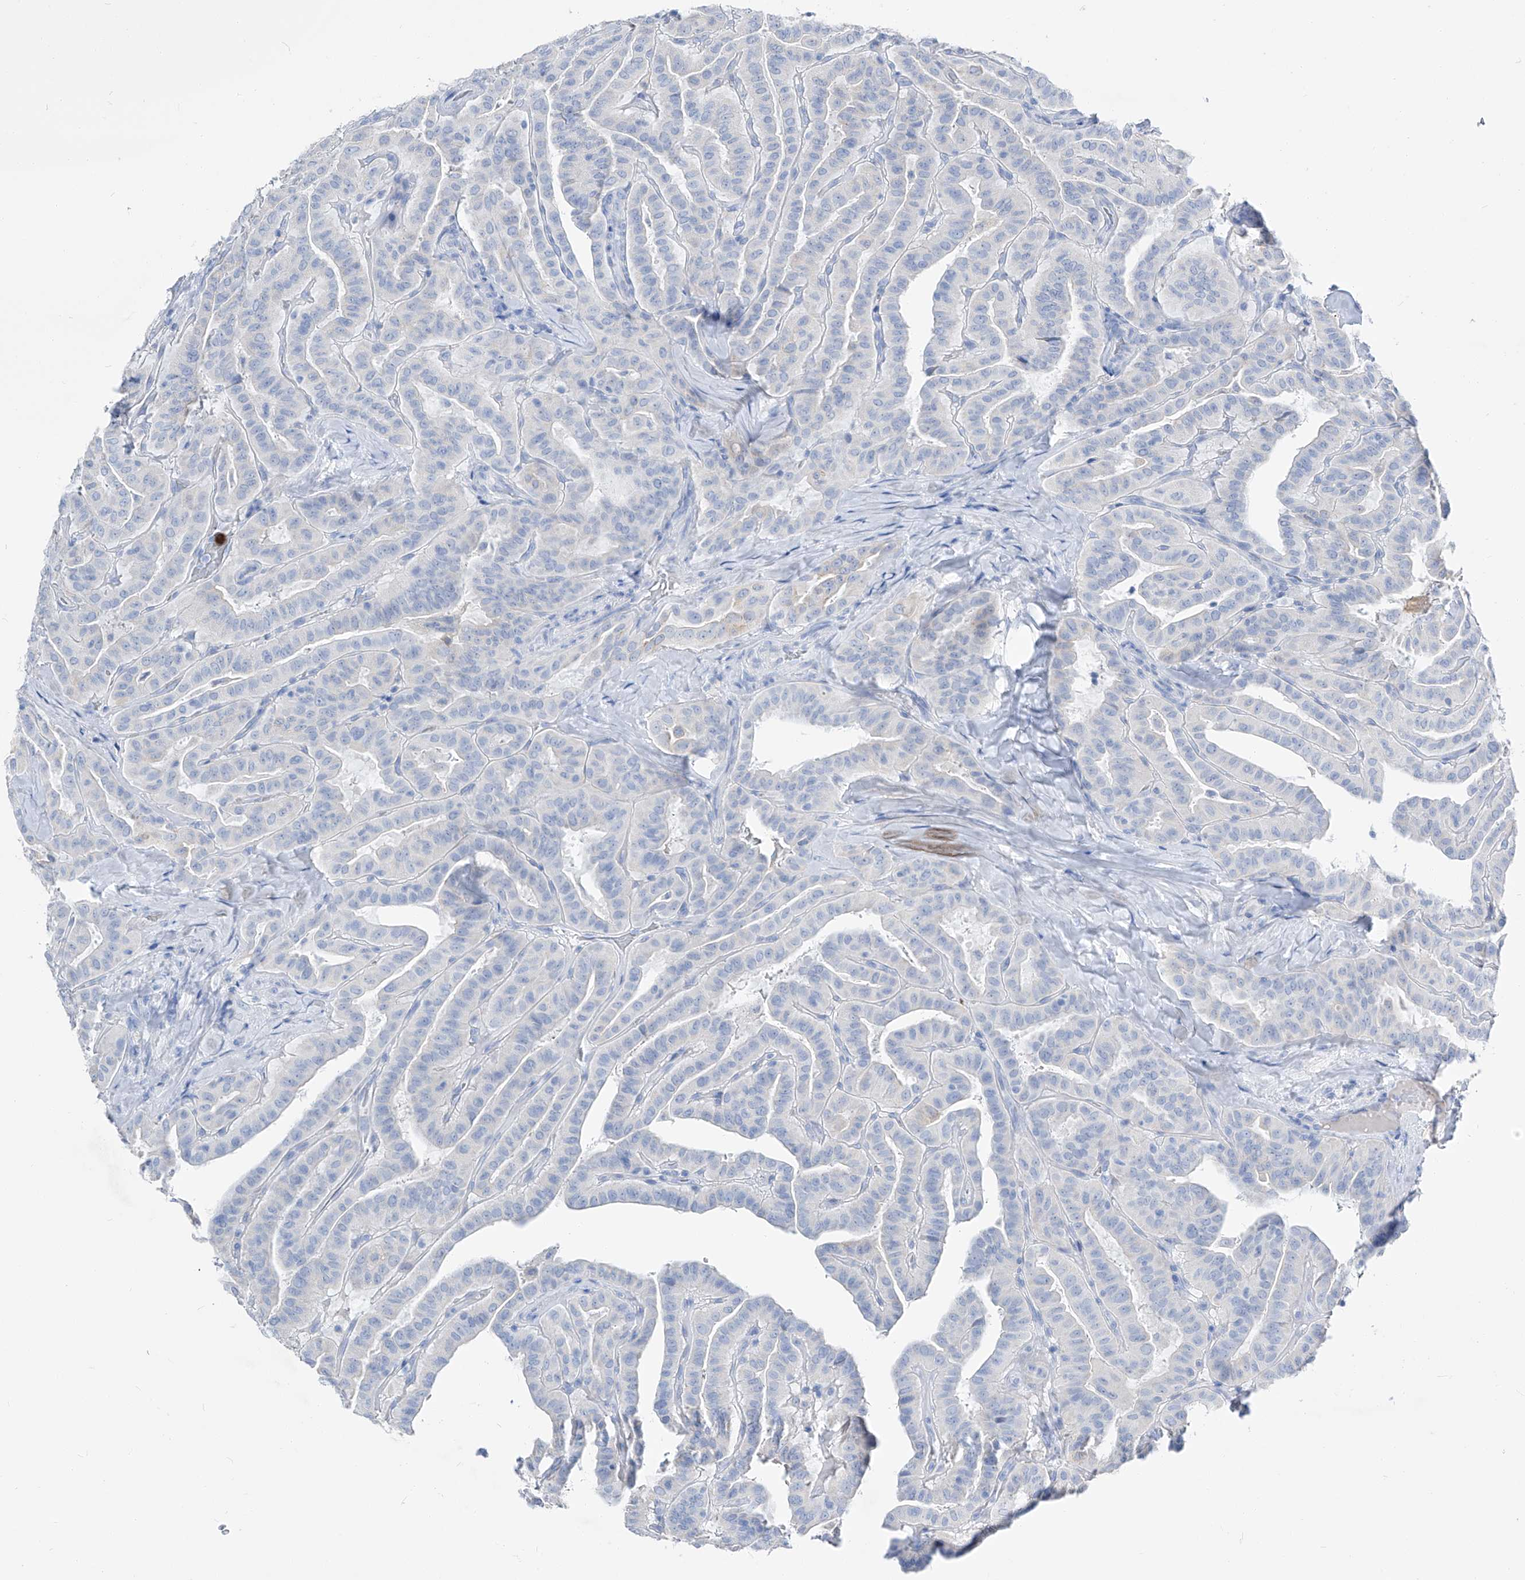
{"staining": {"intensity": "negative", "quantity": "none", "location": "none"}, "tissue": "thyroid cancer", "cell_type": "Tumor cells", "image_type": "cancer", "snomed": [{"axis": "morphology", "description": "Papillary adenocarcinoma, NOS"}, {"axis": "topography", "description": "Thyroid gland"}], "caption": "Tumor cells are negative for brown protein staining in thyroid cancer.", "gene": "FRS3", "patient": {"sex": "male", "age": 77}}